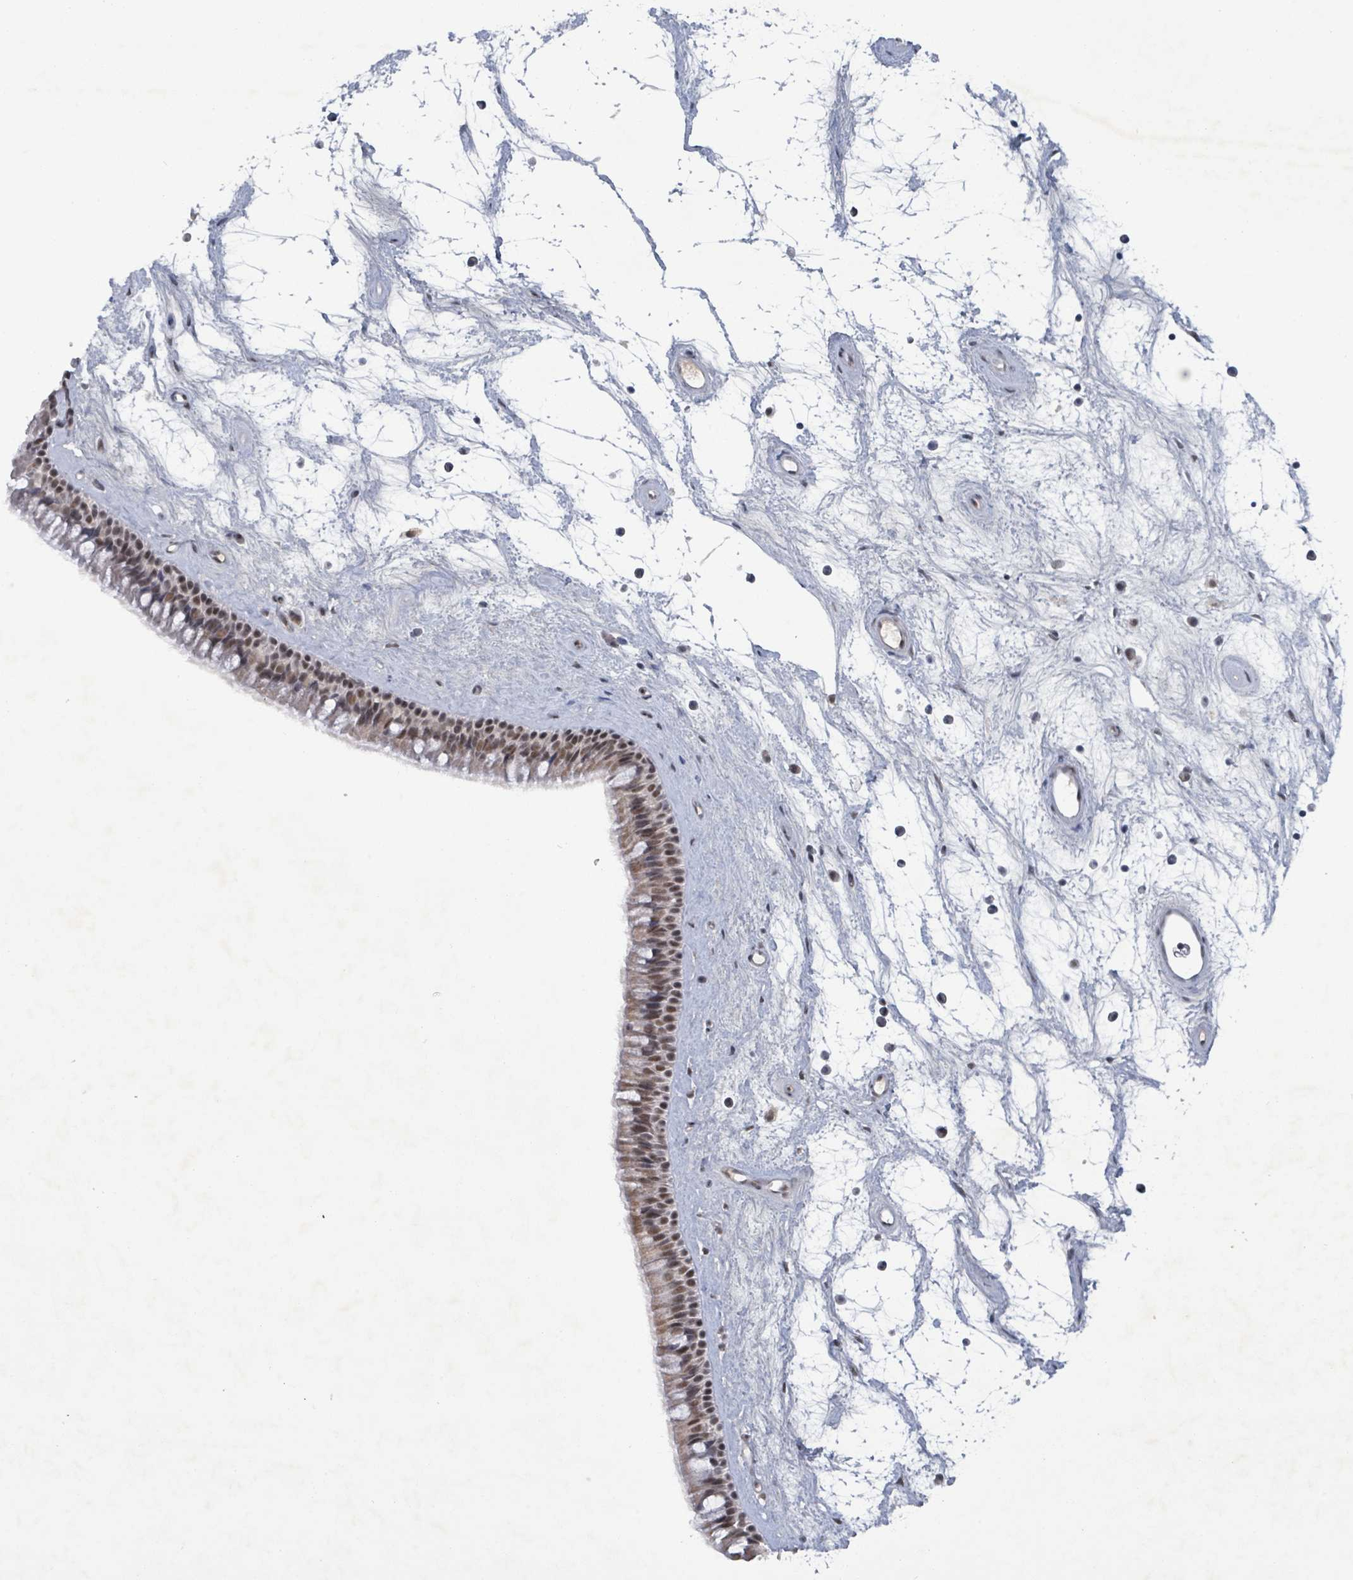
{"staining": {"intensity": "moderate", "quantity": ">75%", "location": "cytoplasmic/membranous,nuclear"}, "tissue": "nasopharynx", "cell_type": "Respiratory epithelial cells", "image_type": "normal", "snomed": [{"axis": "morphology", "description": "Normal tissue, NOS"}, {"axis": "topography", "description": "Nasopharynx"}], "caption": "A histopathology image showing moderate cytoplasmic/membranous,nuclear staining in approximately >75% of respiratory epithelial cells in benign nasopharynx, as visualized by brown immunohistochemical staining.", "gene": "BANP", "patient": {"sex": "male", "age": 64}}